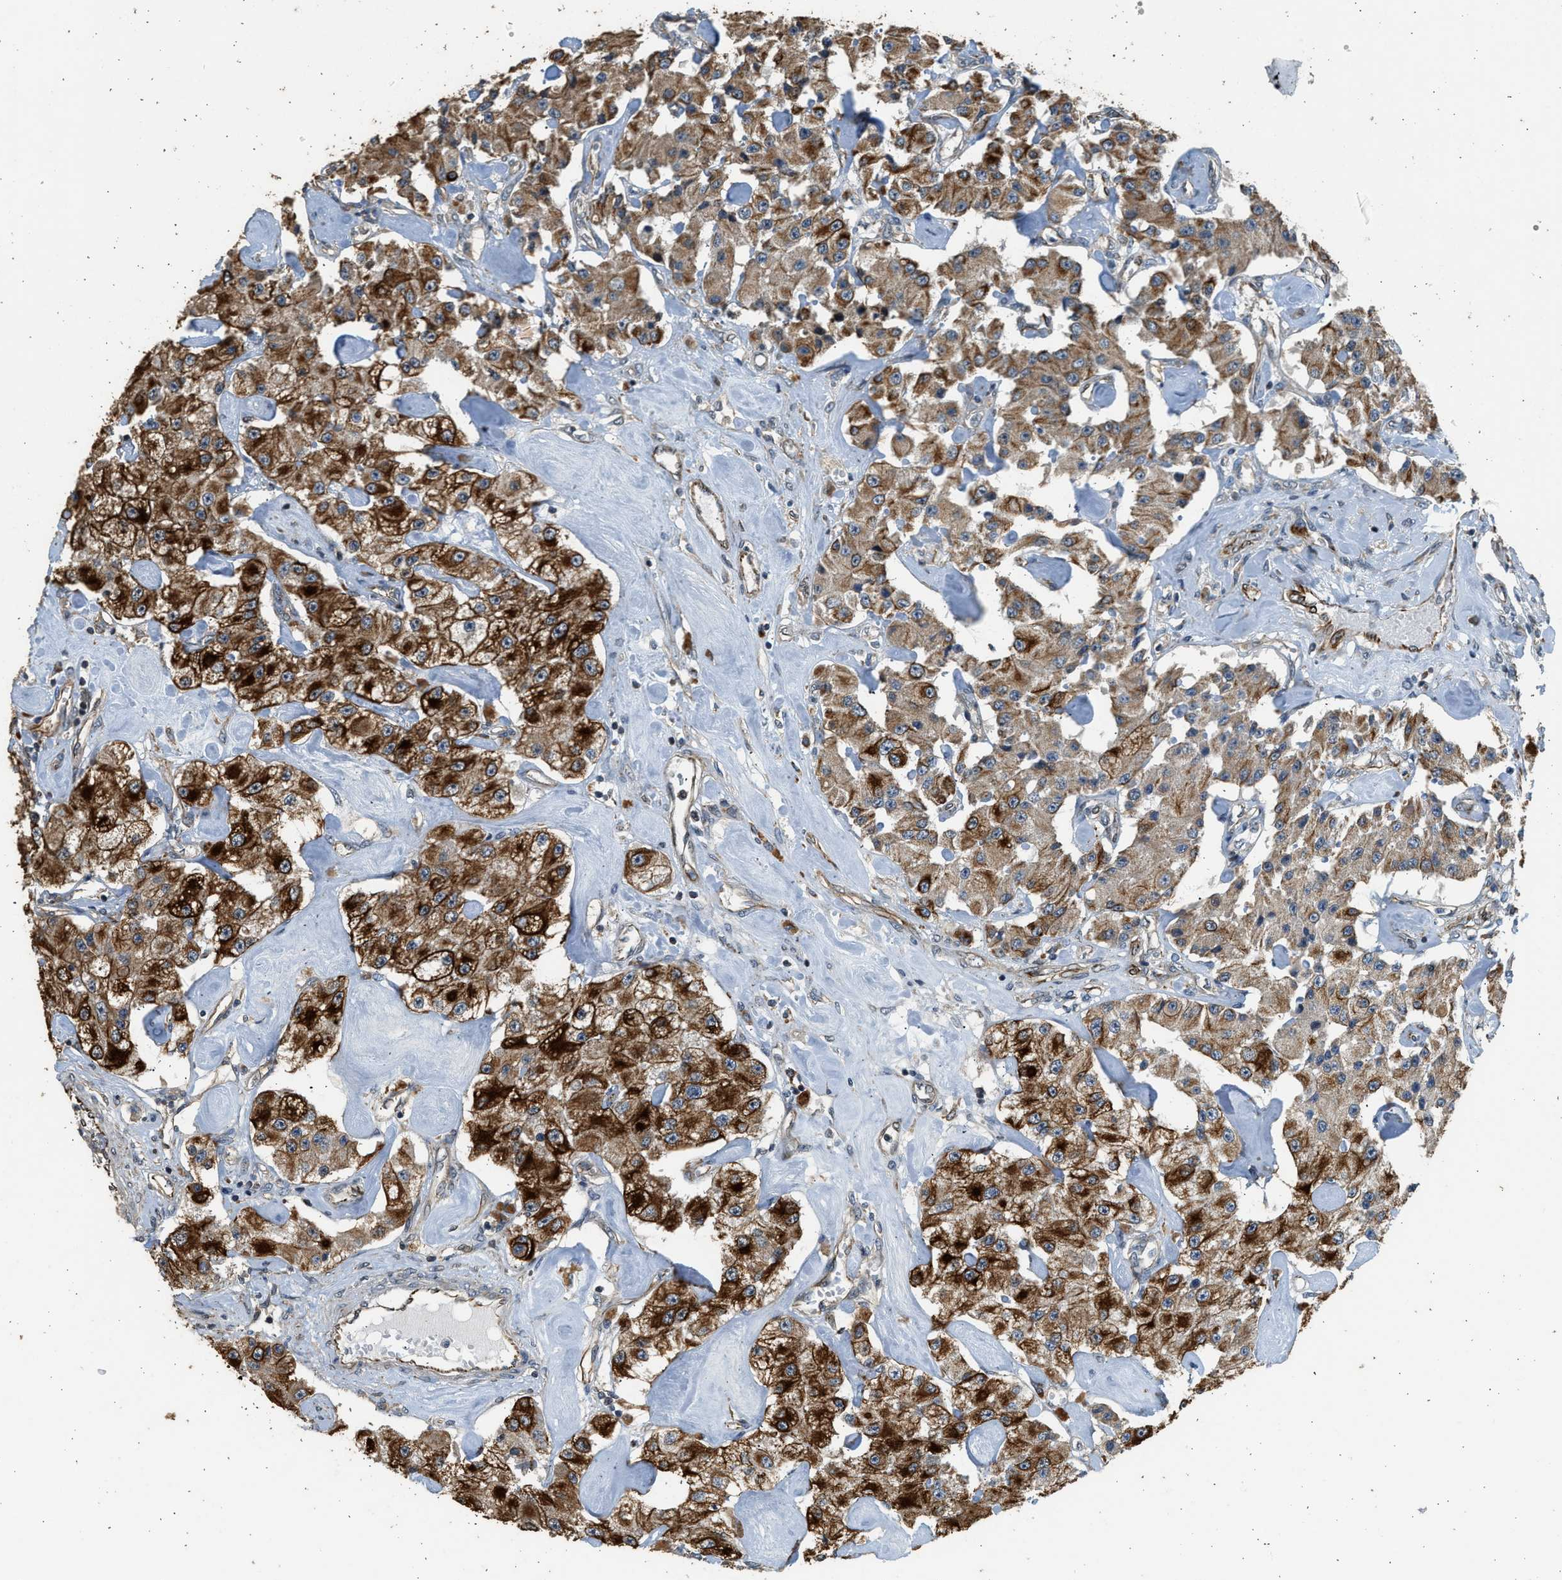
{"staining": {"intensity": "strong", "quantity": ">75%", "location": "cytoplasmic/membranous"}, "tissue": "carcinoid", "cell_type": "Tumor cells", "image_type": "cancer", "snomed": [{"axis": "morphology", "description": "Carcinoid, malignant, NOS"}, {"axis": "topography", "description": "Pancreas"}], "caption": "This image demonstrates immunohistochemistry staining of carcinoid (malignant), with high strong cytoplasmic/membranous staining in approximately >75% of tumor cells.", "gene": "PCLO", "patient": {"sex": "male", "age": 41}}